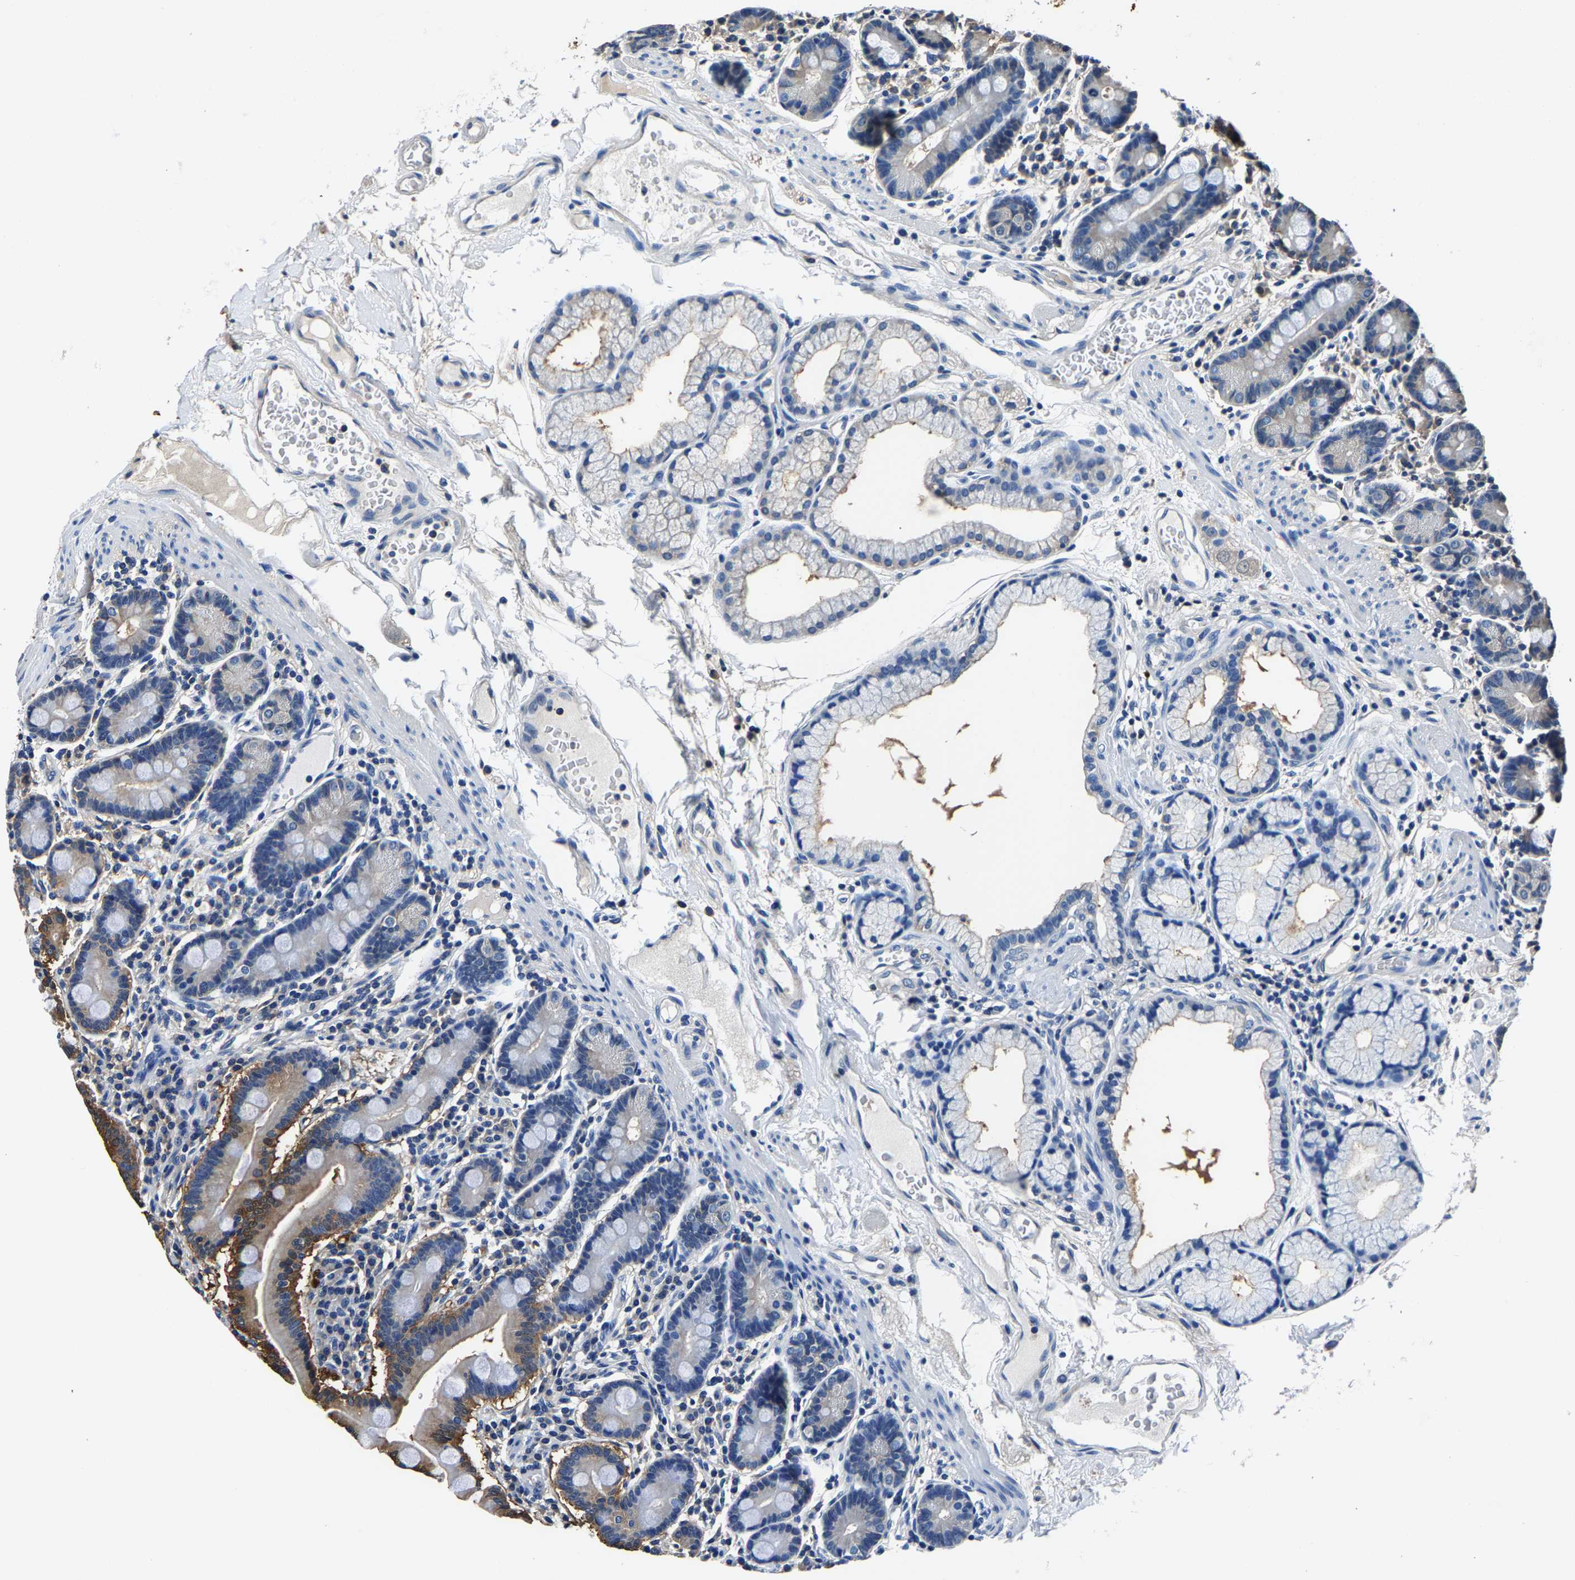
{"staining": {"intensity": "moderate", "quantity": "25%-75%", "location": "cytoplasmic/membranous"}, "tissue": "duodenum", "cell_type": "Glandular cells", "image_type": "normal", "snomed": [{"axis": "morphology", "description": "Normal tissue, NOS"}, {"axis": "topography", "description": "Duodenum"}], "caption": "Immunohistochemistry (IHC) micrograph of unremarkable duodenum stained for a protein (brown), which exhibits medium levels of moderate cytoplasmic/membranous staining in approximately 25%-75% of glandular cells.", "gene": "ALDOB", "patient": {"sex": "male", "age": 50}}